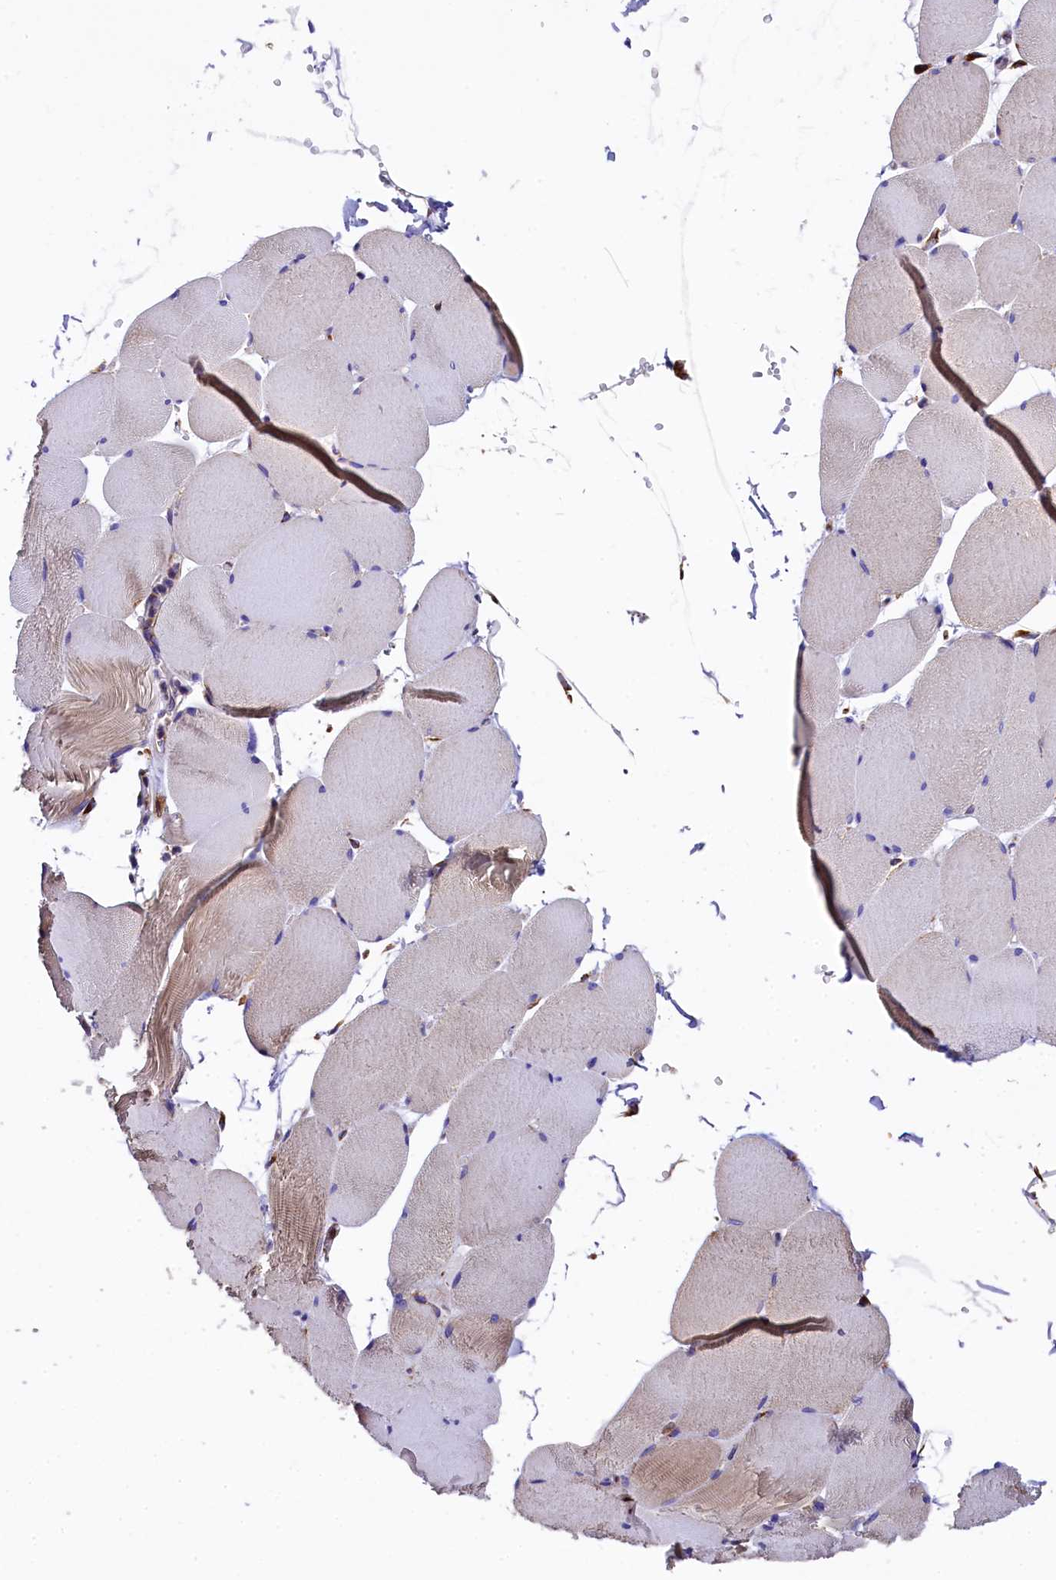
{"staining": {"intensity": "weak", "quantity": "<25%", "location": "cytoplasmic/membranous"}, "tissue": "skeletal muscle", "cell_type": "Myocytes", "image_type": "normal", "snomed": [{"axis": "morphology", "description": "Normal tissue, NOS"}, {"axis": "topography", "description": "Skeletal muscle"}, {"axis": "topography", "description": "Head-Neck"}], "caption": "DAB immunohistochemical staining of benign skeletal muscle demonstrates no significant positivity in myocytes.", "gene": "CAPS2", "patient": {"sex": "male", "age": 66}}